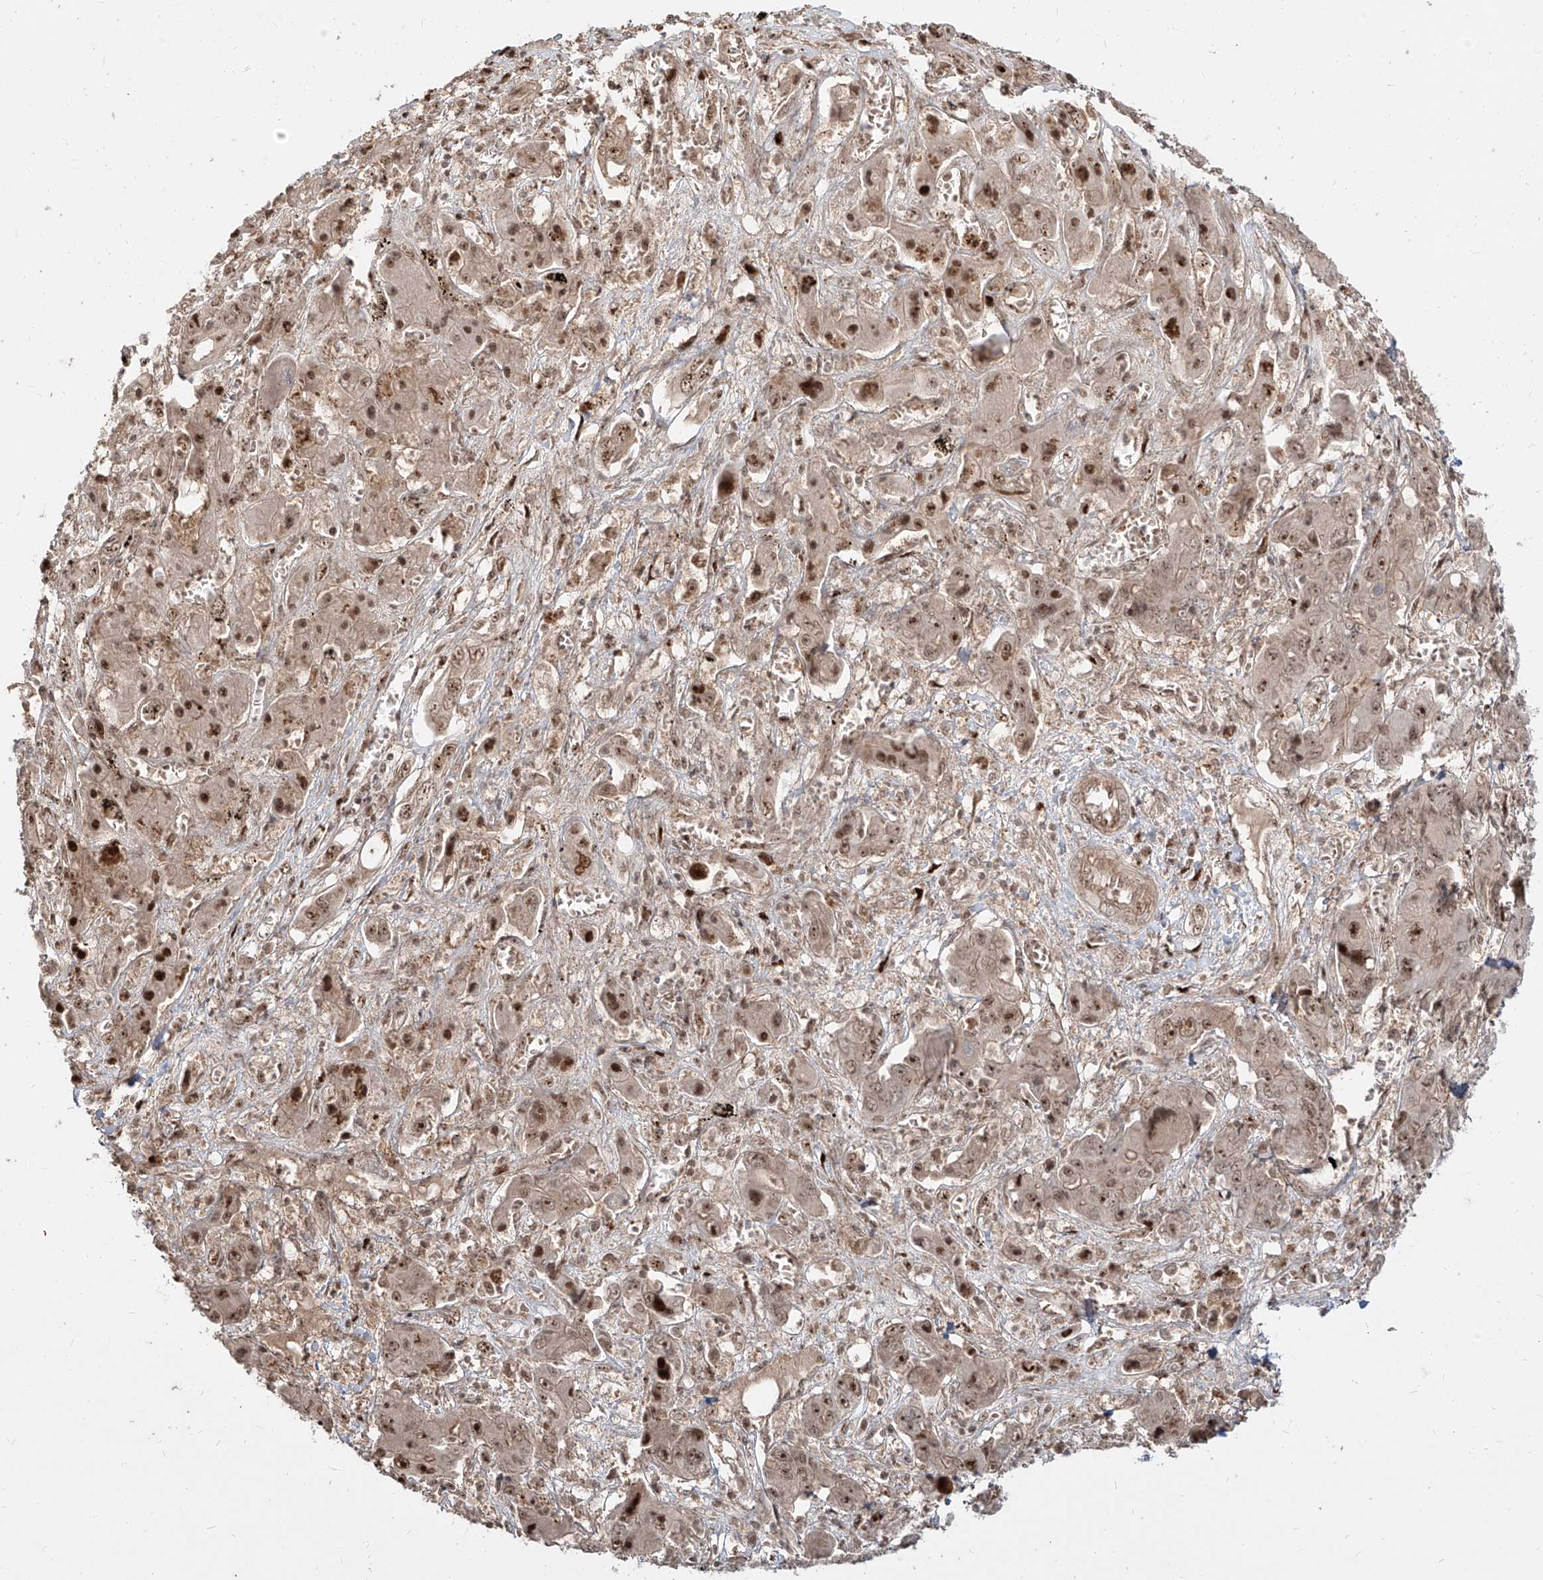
{"staining": {"intensity": "moderate", "quantity": ">75%", "location": "nuclear"}, "tissue": "liver cancer", "cell_type": "Tumor cells", "image_type": "cancer", "snomed": [{"axis": "morphology", "description": "Cholangiocarcinoma"}, {"axis": "topography", "description": "Liver"}], "caption": "Liver cancer (cholangiocarcinoma) stained with a brown dye exhibits moderate nuclear positive staining in approximately >75% of tumor cells.", "gene": "ZNF710", "patient": {"sex": "male", "age": 67}}